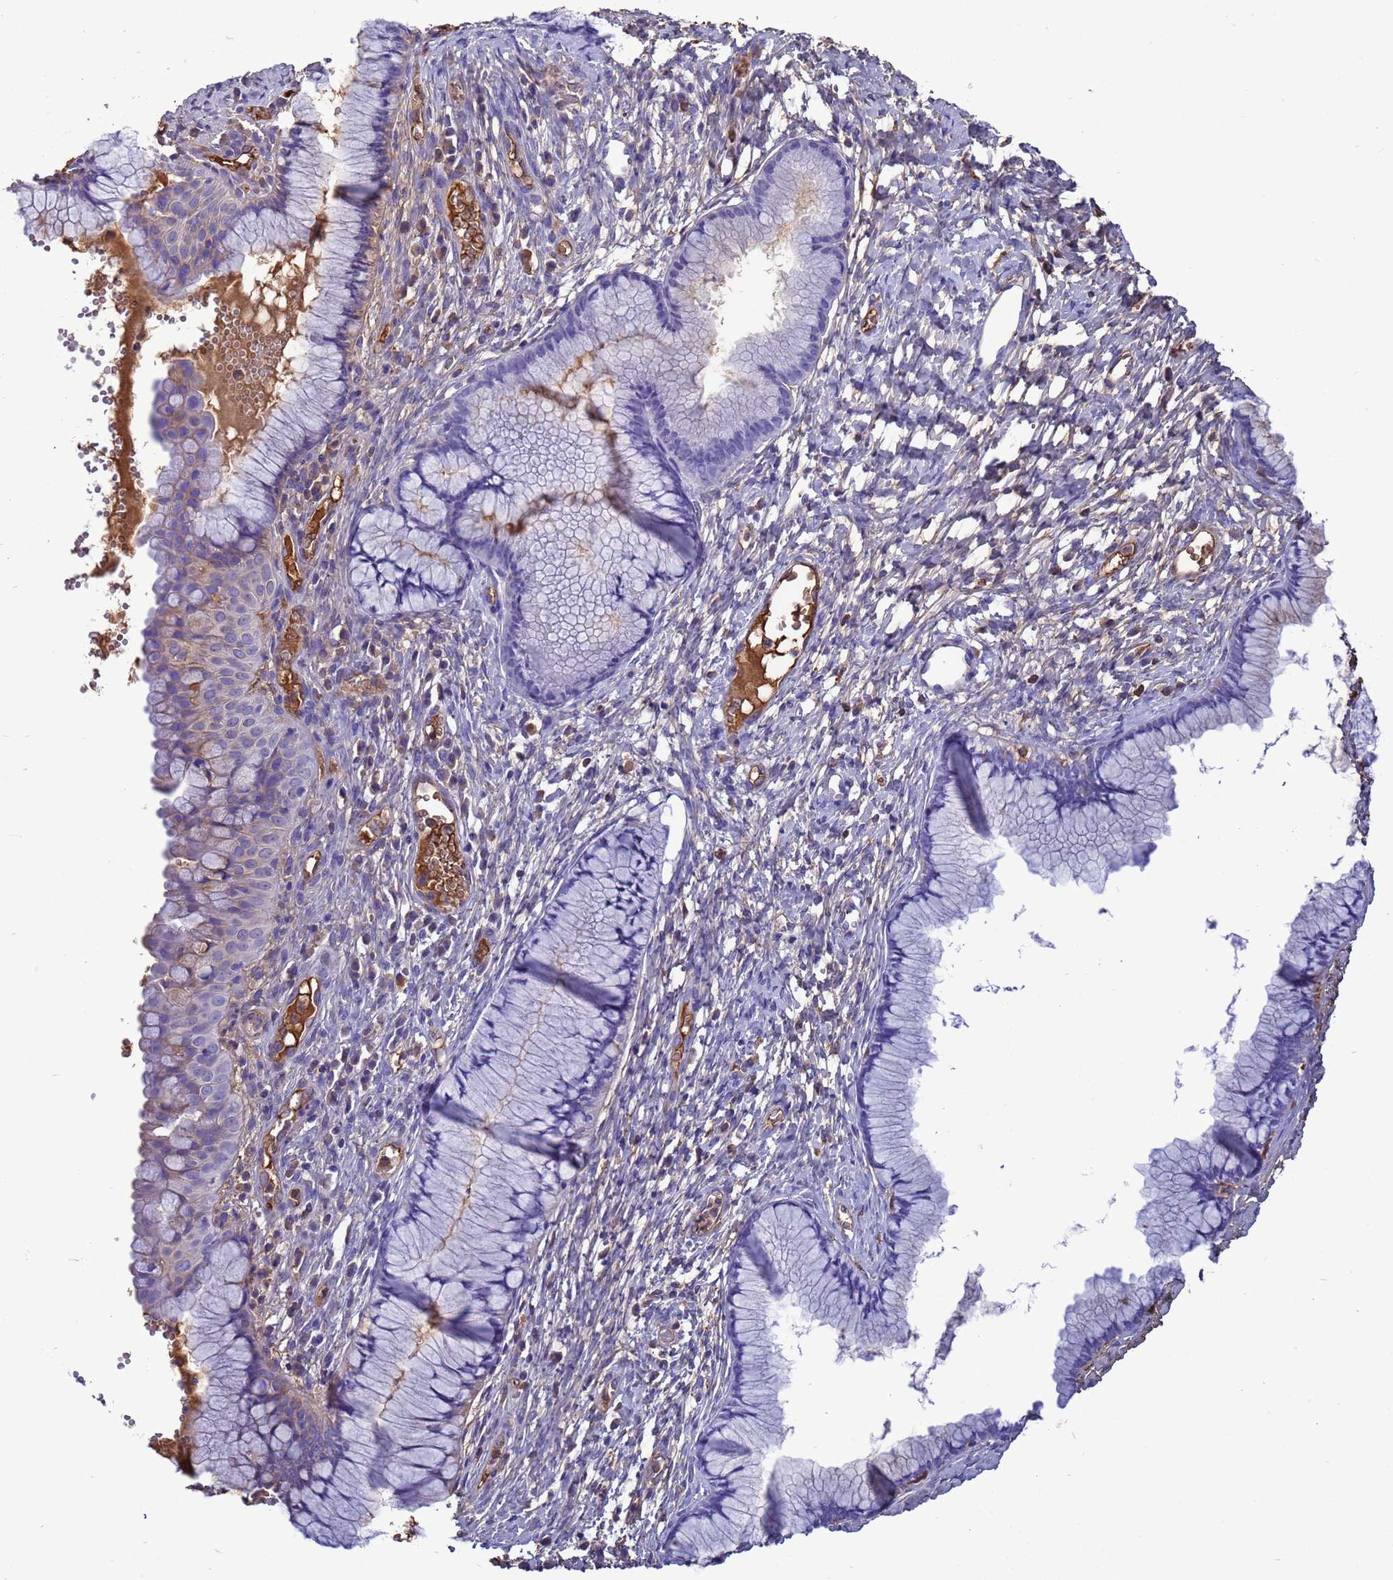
{"staining": {"intensity": "negative", "quantity": "none", "location": "none"}, "tissue": "cervix", "cell_type": "Glandular cells", "image_type": "normal", "snomed": [{"axis": "morphology", "description": "Normal tissue, NOS"}, {"axis": "topography", "description": "Cervix"}], "caption": "This is an immunohistochemistry micrograph of unremarkable human cervix. There is no positivity in glandular cells.", "gene": "H1", "patient": {"sex": "female", "age": 42}}